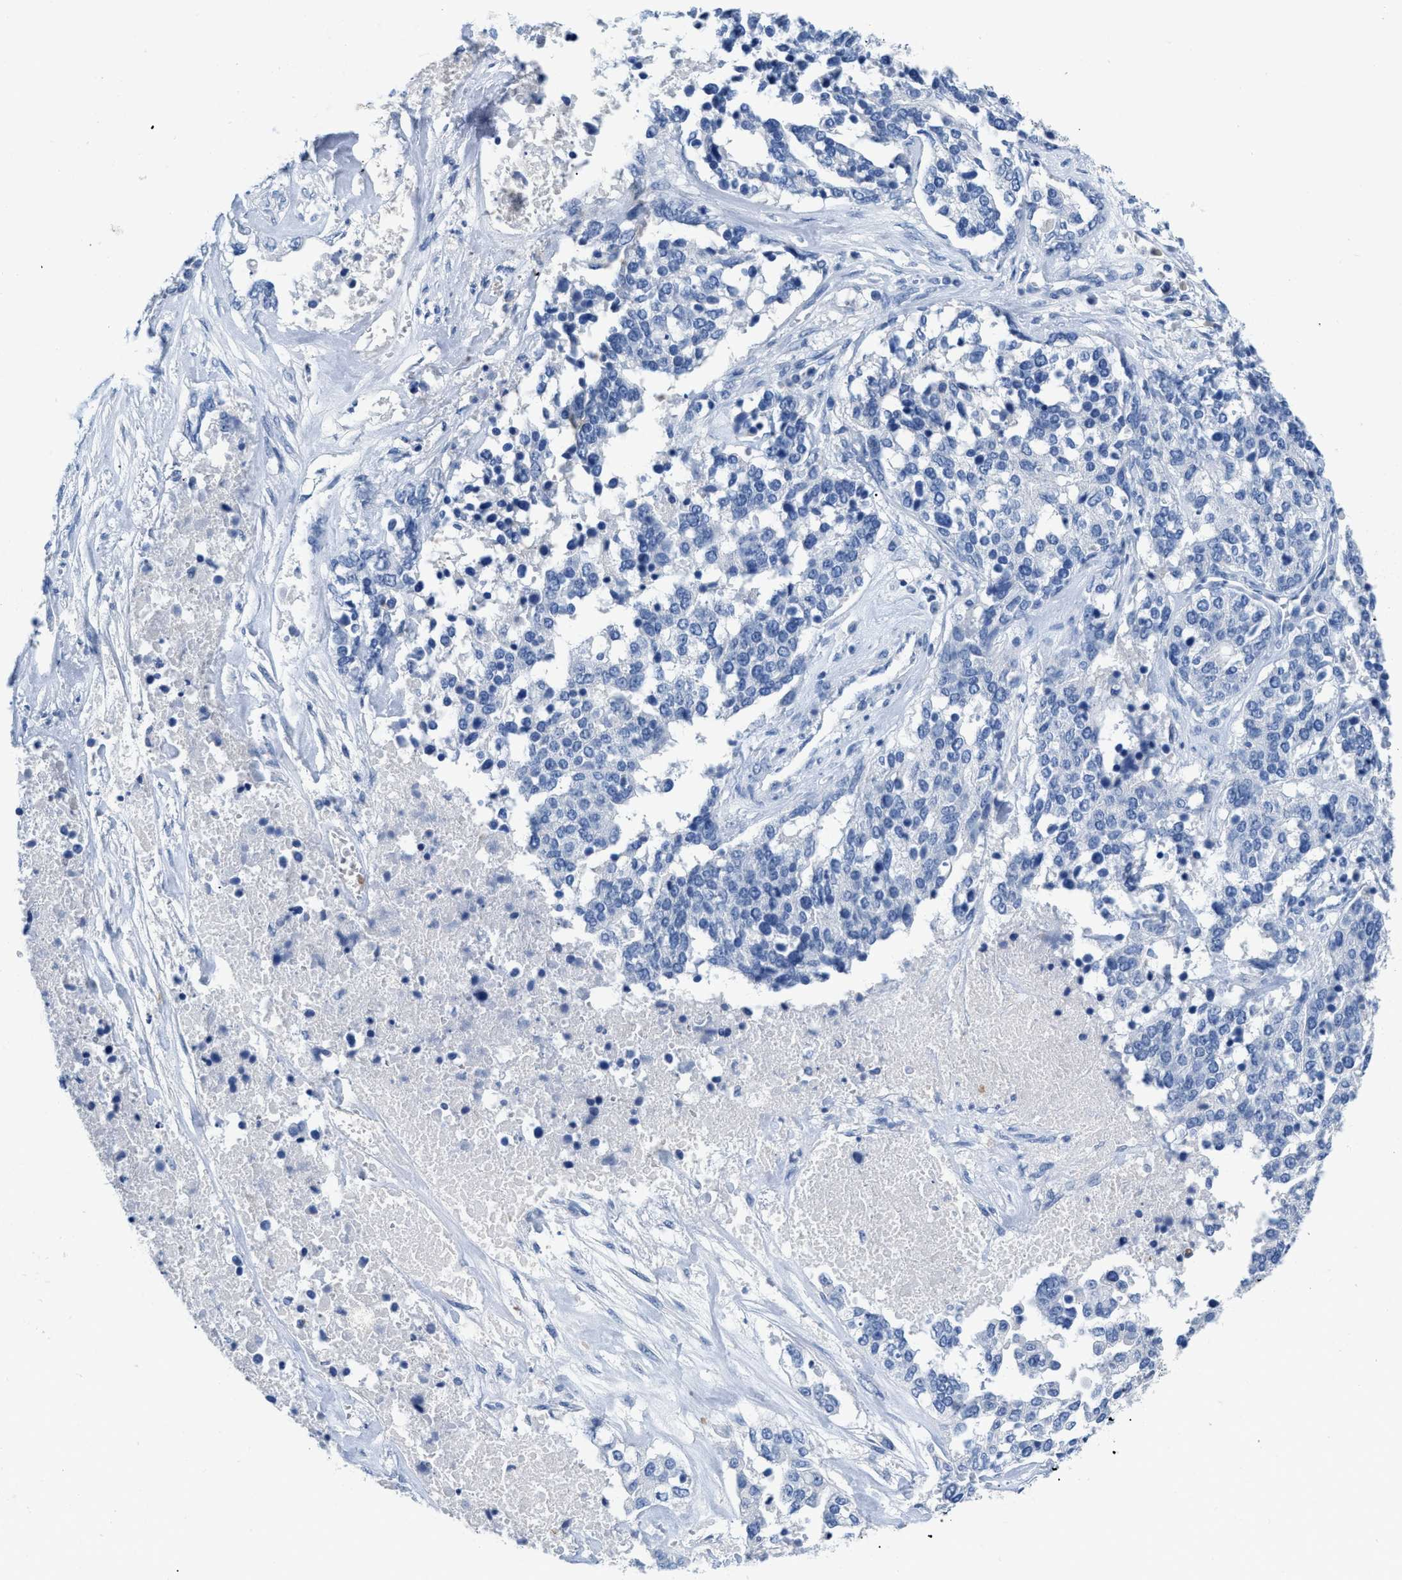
{"staining": {"intensity": "negative", "quantity": "none", "location": "none"}, "tissue": "ovarian cancer", "cell_type": "Tumor cells", "image_type": "cancer", "snomed": [{"axis": "morphology", "description": "Cystadenocarcinoma, serous, NOS"}, {"axis": "topography", "description": "Ovary"}], "caption": "Protein analysis of ovarian cancer exhibits no significant expression in tumor cells. The staining is performed using DAB (3,3'-diaminobenzidine) brown chromogen with nuclei counter-stained in using hematoxylin.", "gene": "CR1", "patient": {"sex": "female", "age": 44}}